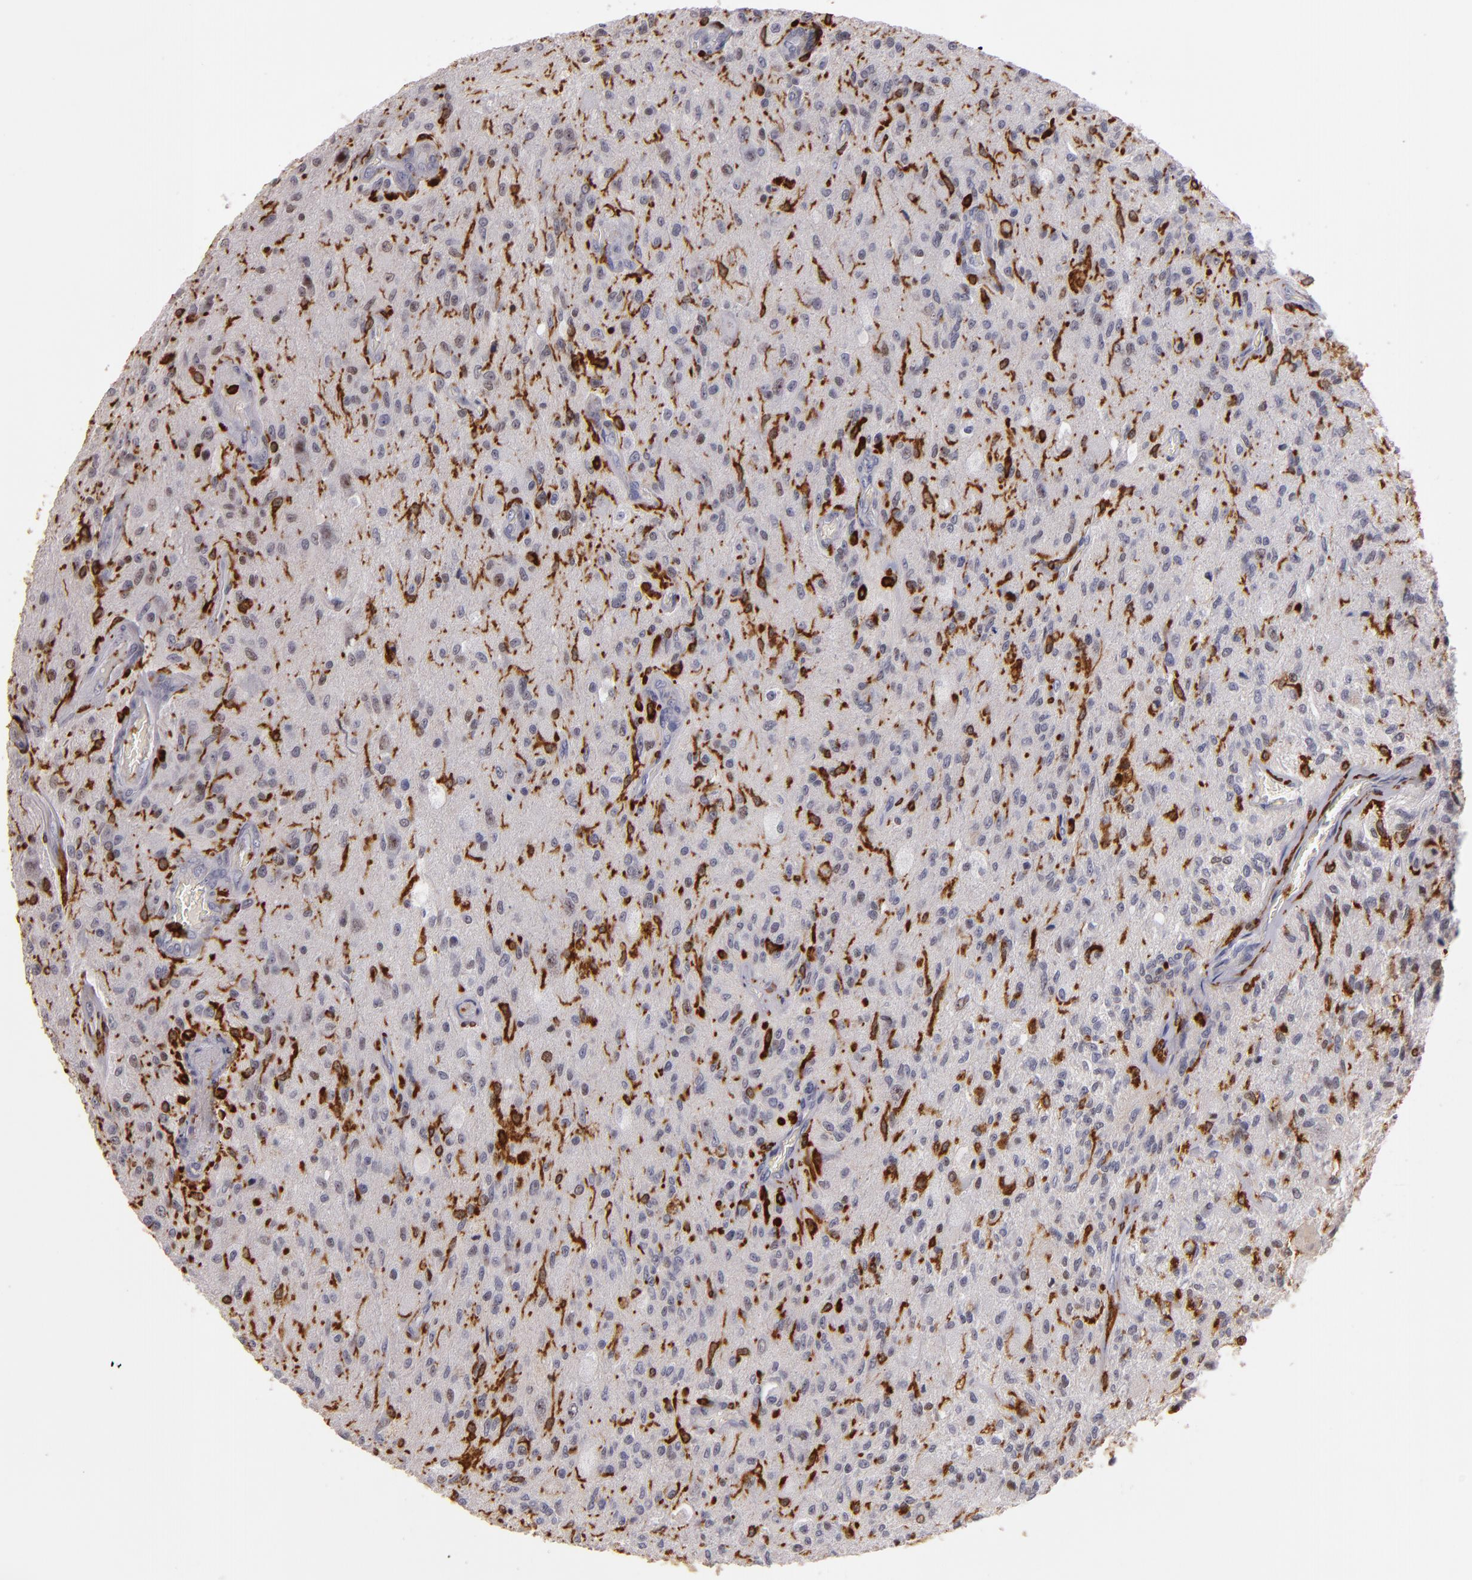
{"staining": {"intensity": "weak", "quantity": "<25%", "location": "nuclear"}, "tissue": "glioma", "cell_type": "Tumor cells", "image_type": "cancer", "snomed": [{"axis": "morphology", "description": "Normal tissue, NOS"}, {"axis": "morphology", "description": "Glioma, malignant, High grade"}, {"axis": "topography", "description": "Cerebral cortex"}], "caption": "Glioma stained for a protein using immunohistochemistry (IHC) displays no expression tumor cells.", "gene": "WAS", "patient": {"sex": "male", "age": 77}}